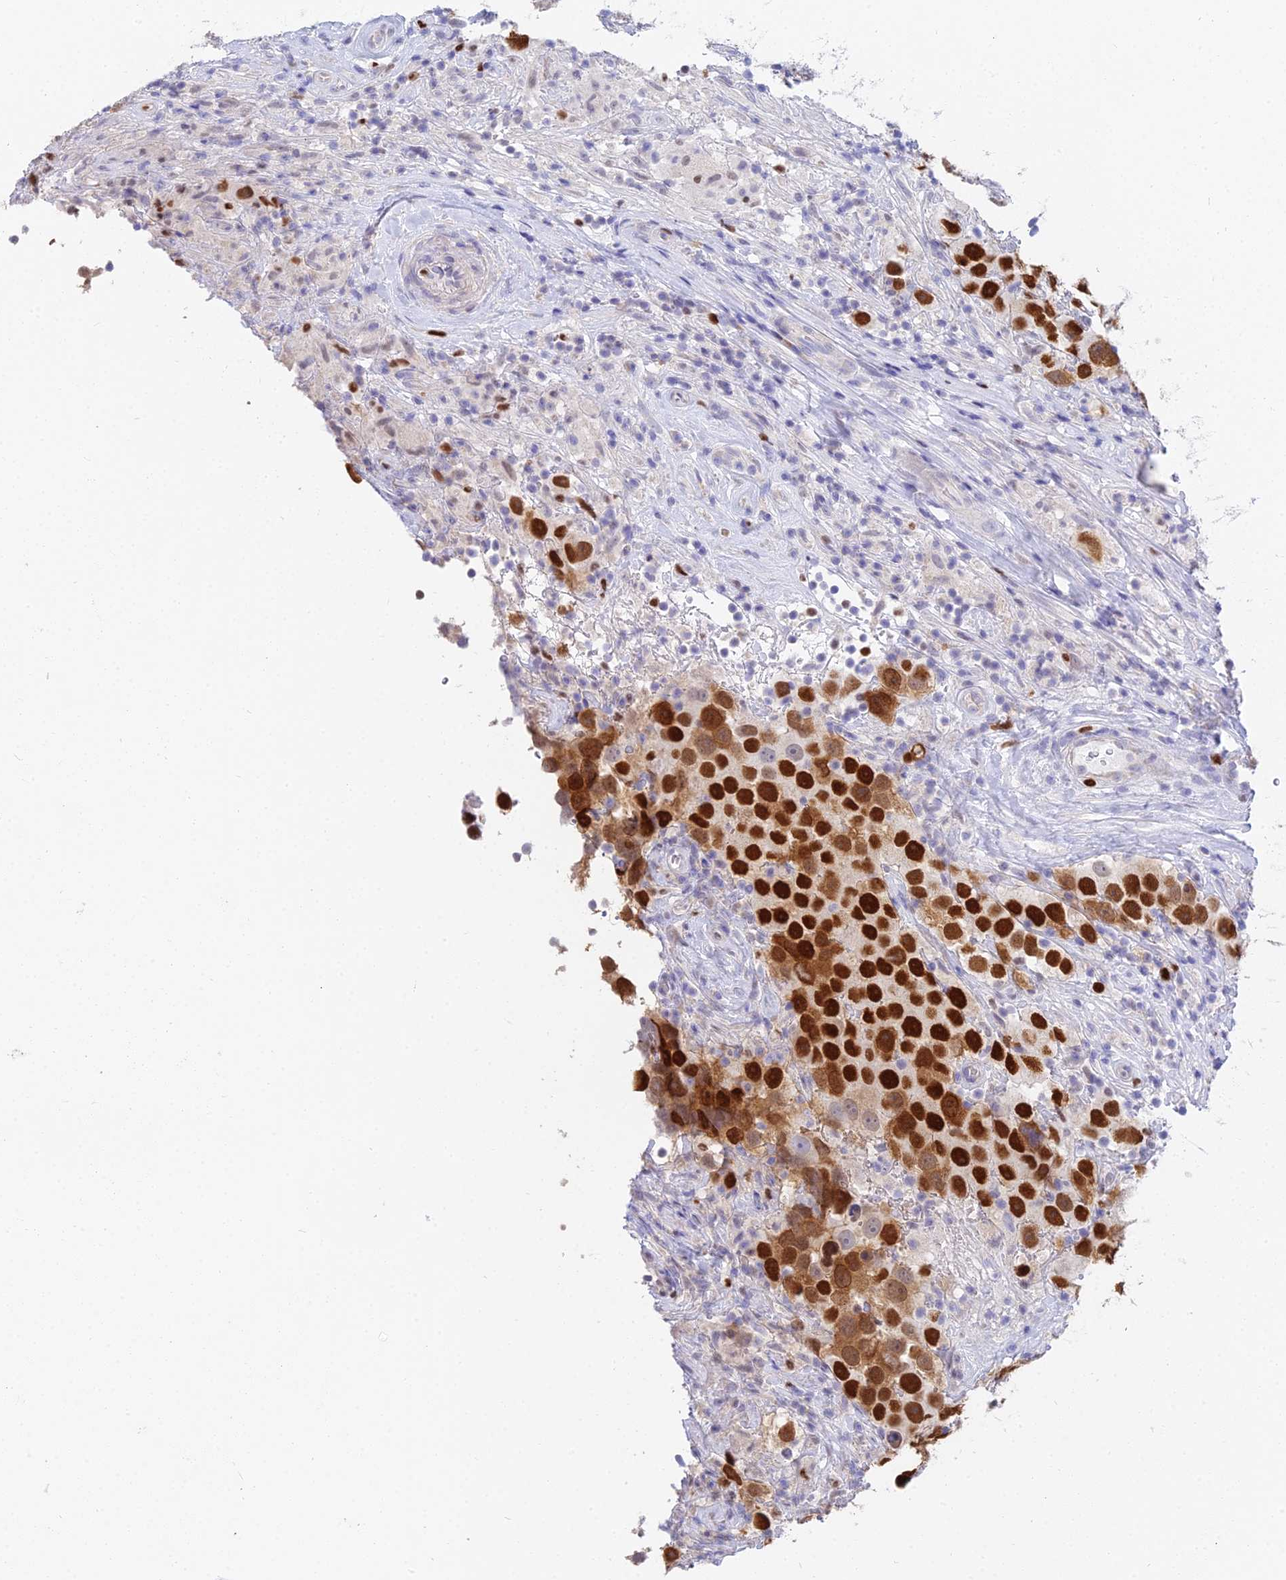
{"staining": {"intensity": "strong", "quantity": ">75%", "location": "nuclear"}, "tissue": "testis cancer", "cell_type": "Tumor cells", "image_type": "cancer", "snomed": [{"axis": "morphology", "description": "Seminoma, NOS"}, {"axis": "topography", "description": "Testis"}], "caption": "Immunohistochemical staining of human testis seminoma exhibits high levels of strong nuclear protein expression in approximately >75% of tumor cells.", "gene": "MCM2", "patient": {"sex": "male", "age": 49}}